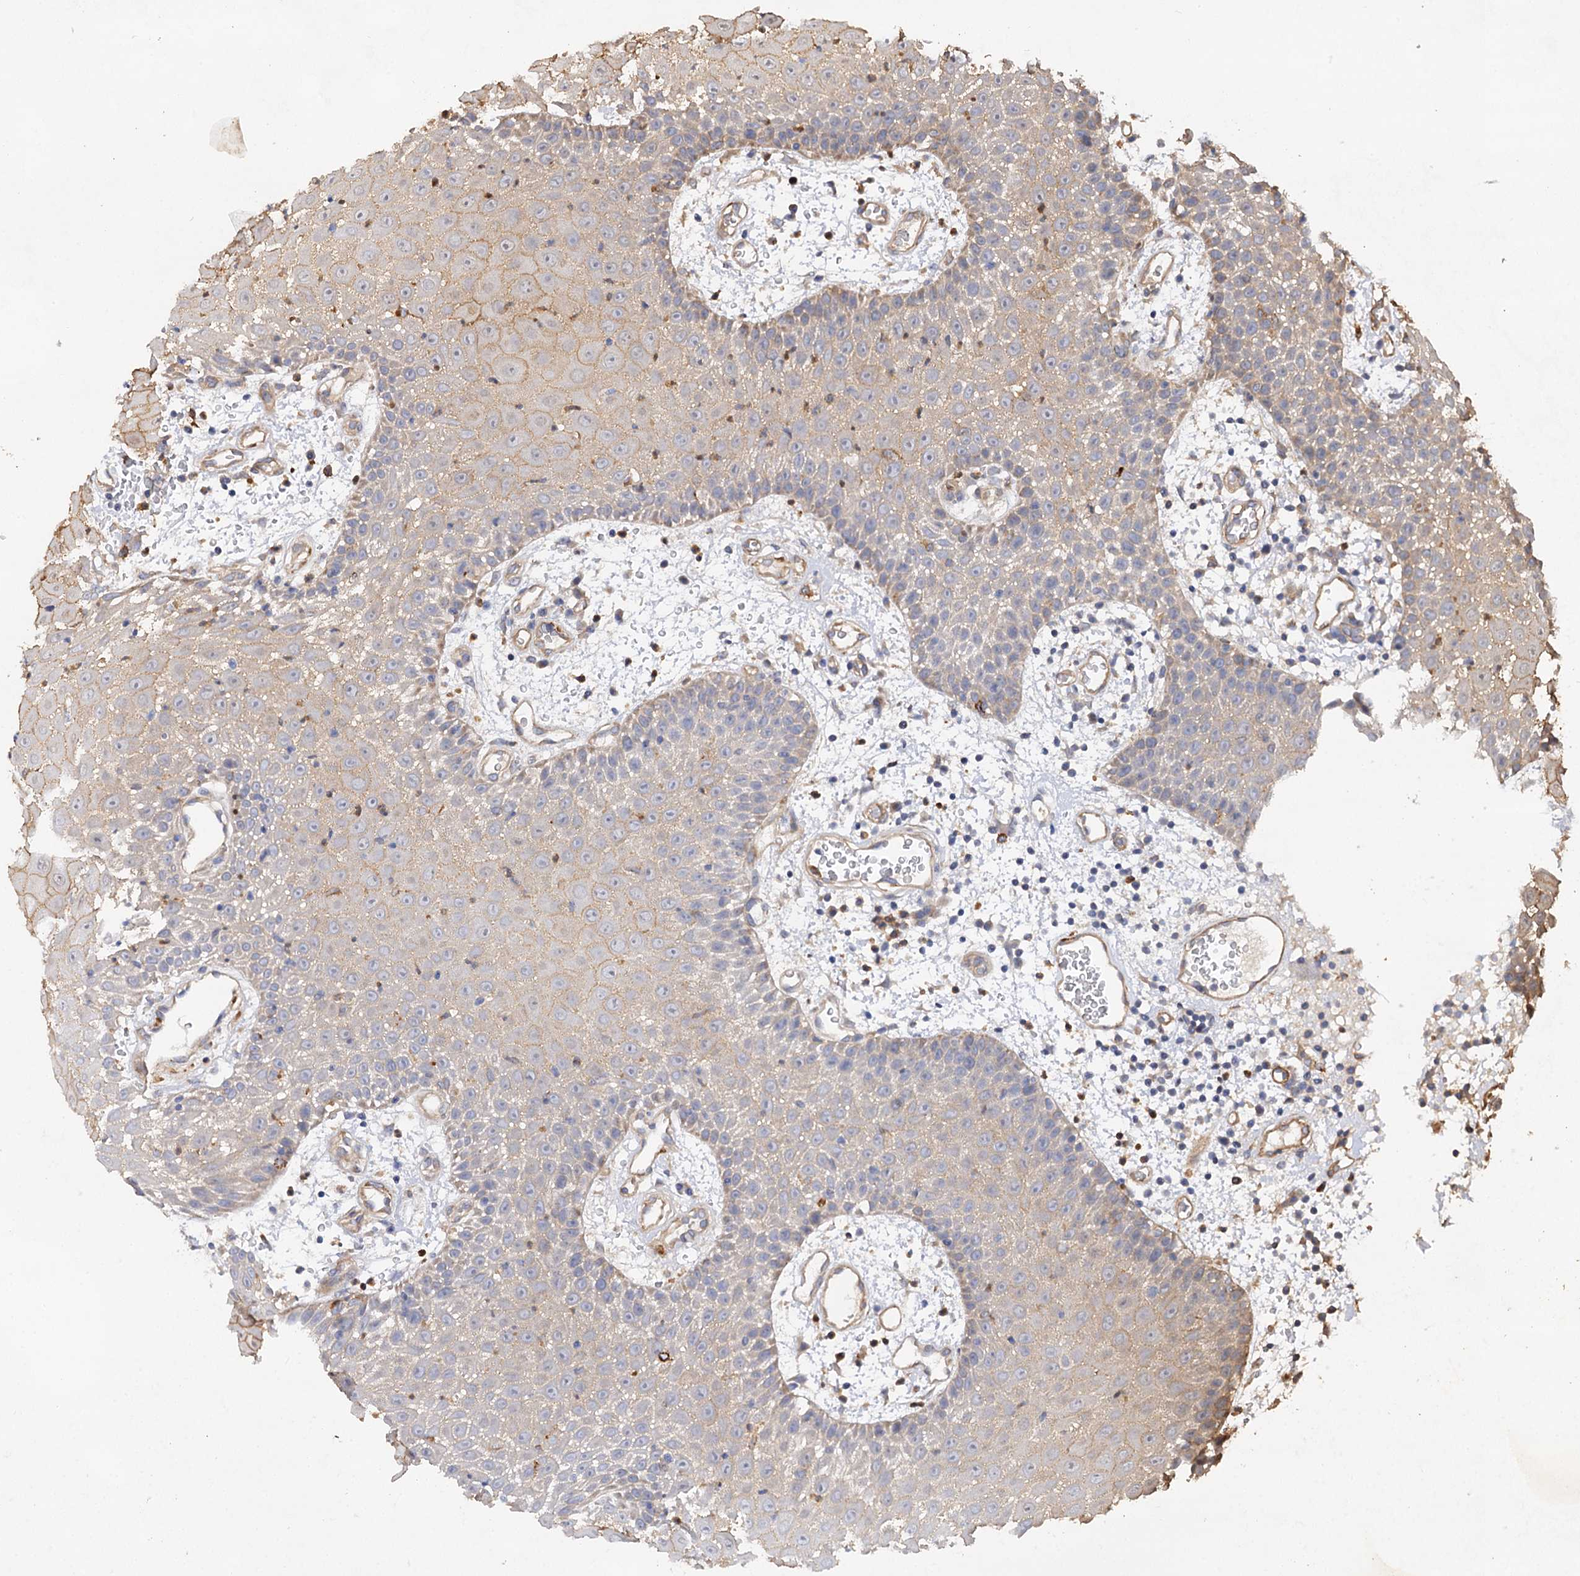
{"staining": {"intensity": "moderate", "quantity": "<25%", "location": "cytoplasmic/membranous"}, "tissue": "oral mucosa", "cell_type": "Squamous epithelial cells", "image_type": "normal", "snomed": [{"axis": "morphology", "description": "Normal tissue, NOS"}, {"axis": "topography", "description": "Skeletal muscle"}, {"axis": "topography", "description": "Oral tissue"}, {"axis": "topography", "description": "Salivary gland"}, {"axis": "topography", "description": "Peripheral nerve tissue"}], "caption": "A histopathology image of oral mucosa stained for a protein exhibits moderate cytoplasmic/membranous brown staining in squamous epithelial cells.", "gene": "CSAD", "patient": {"sex": "male", "age": 54}}